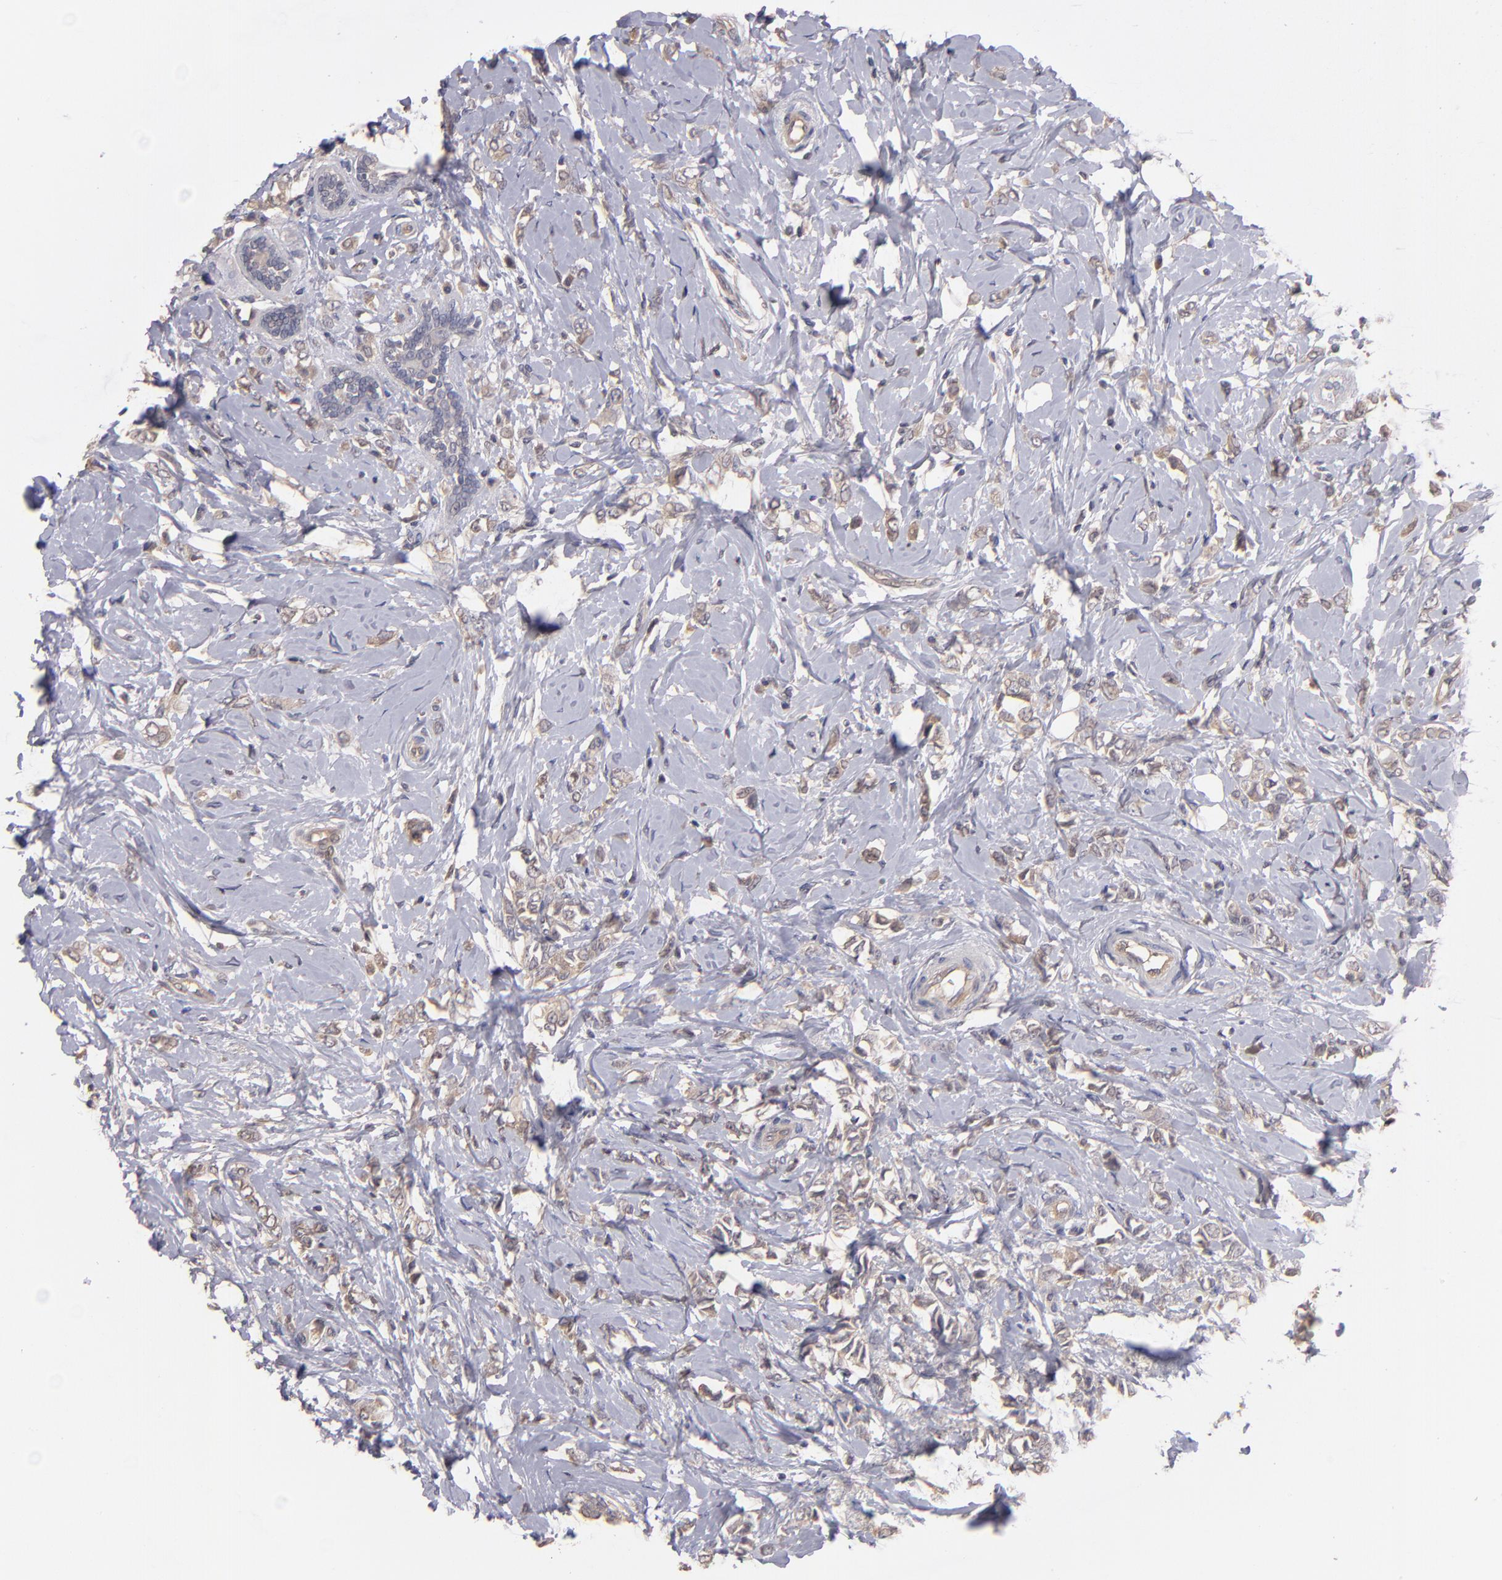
{"staining": {"intensity": "weak", "quantity": ">75%", "location": "cytoplasmic/membranous"}, "tissue": "breast cancer", "cell_type": "Tumor cells", "image_type": "cancer", "snomed": [{"axis": "morphology", "description": "Normal tissue, NOS"}, {"axis": "morphology", "description": "Lobular carcinoma"}, {"axis": "topography", "description": "Breast"}], "caption": "Immunohistochemical staining of breast cancer reveals low levels of weak cytoplasmic/membranous protein positivity in about >75% of tumor cells.", "gene": "GNAZ", "patient": {"sex": "female", "age": 47}}